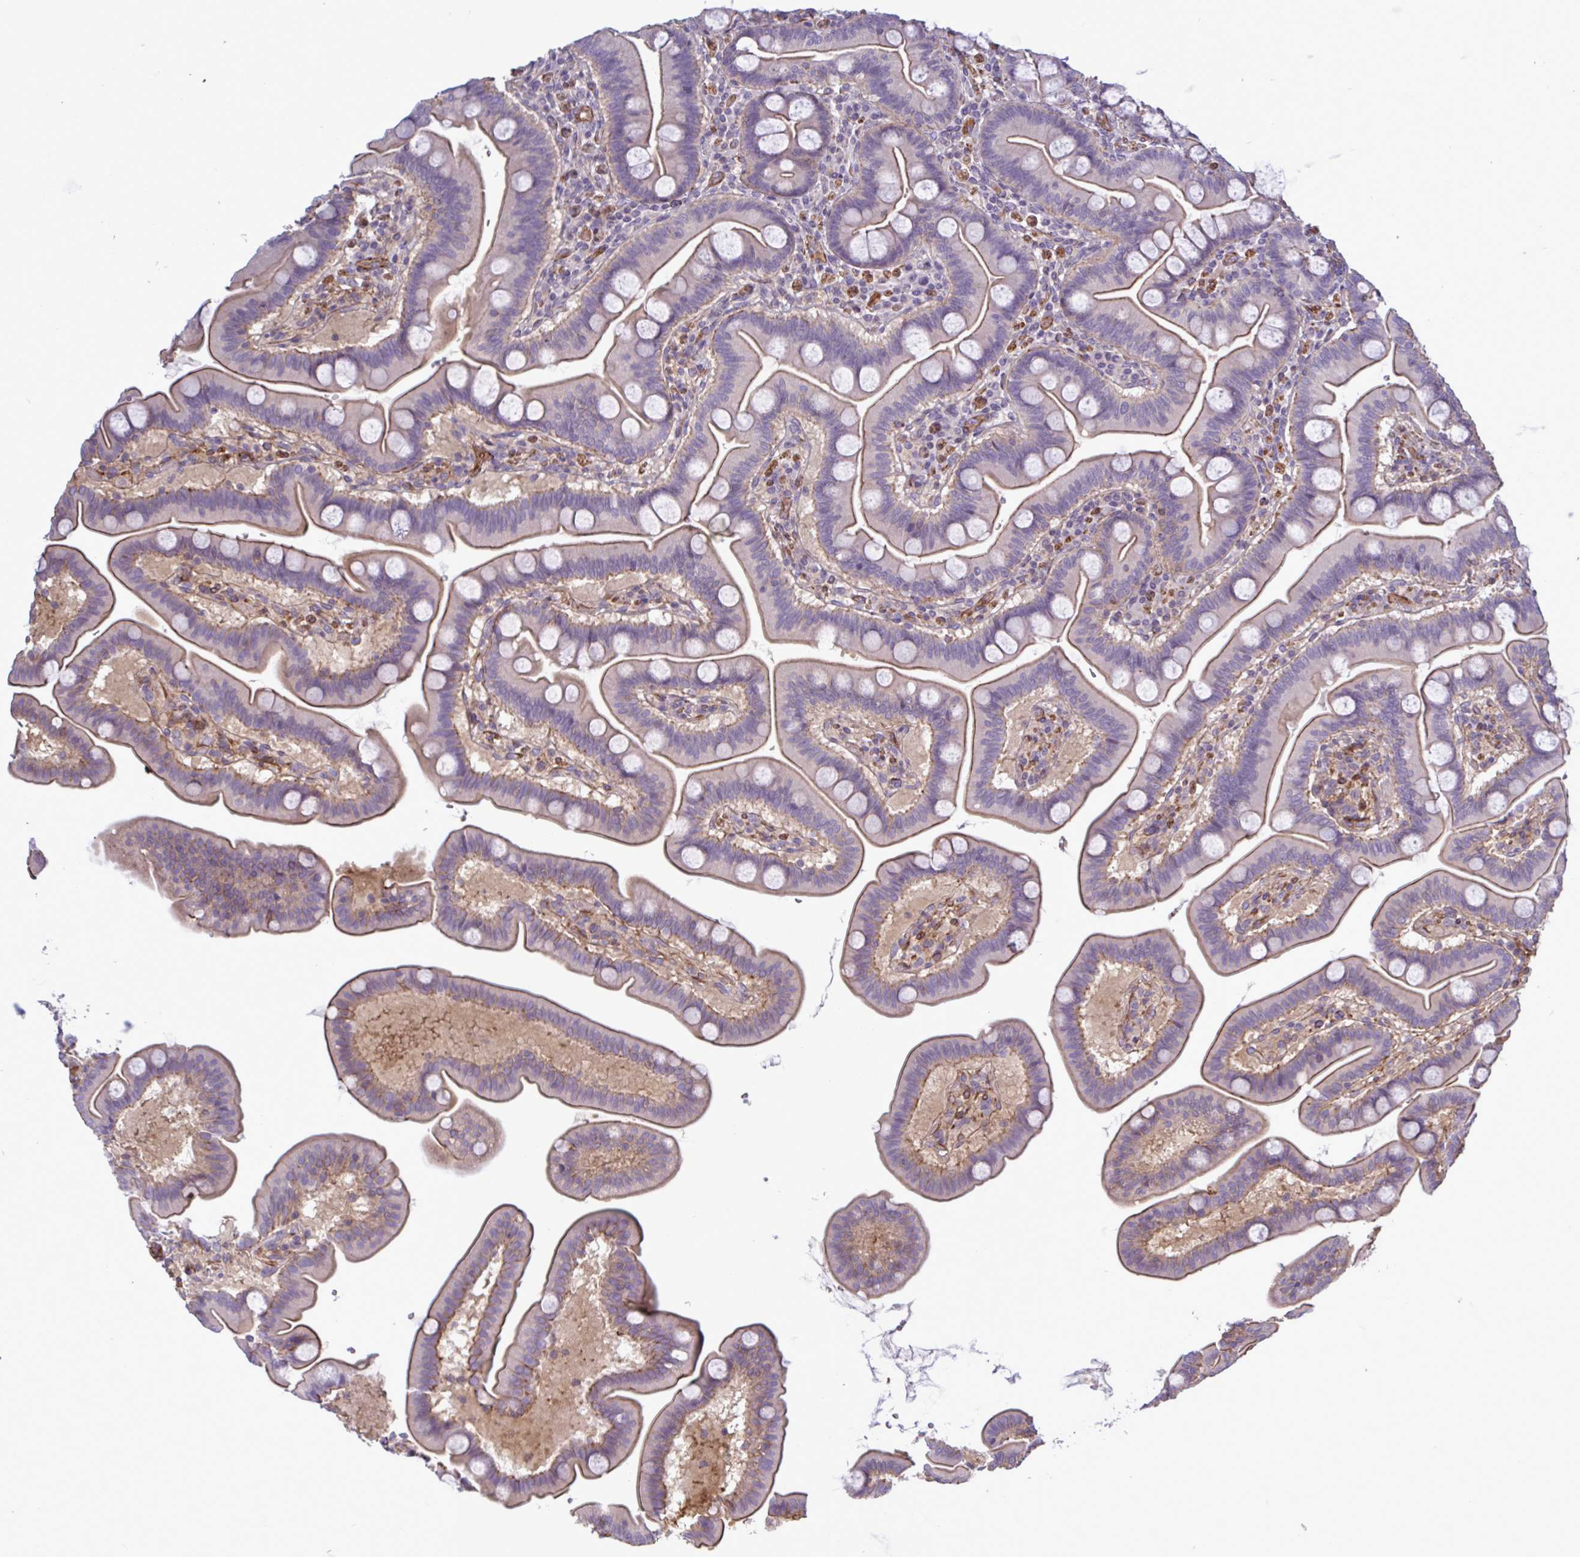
{"staining": {"intensity": "moderate", "quantity": "25%-75%", "location": "cytoplasmic/membranous"}, "tissue": "duodenum", "cell_type": "Glandular cells", "image_type": "normal", "snomed": [{"axis": "morphology", "description": "Normal tissue, NOS"}, {"axis": "topography", "description": "Duodenum"}], "caption": "This micrograph shows IHC staining of normal human duodenum, with medium moderate cytoplasmic/membranous positivity in approximately 25%-75% of glandular cells.", "gene": "SHISA7", "patient": {"sex": "male", "age": 59}}